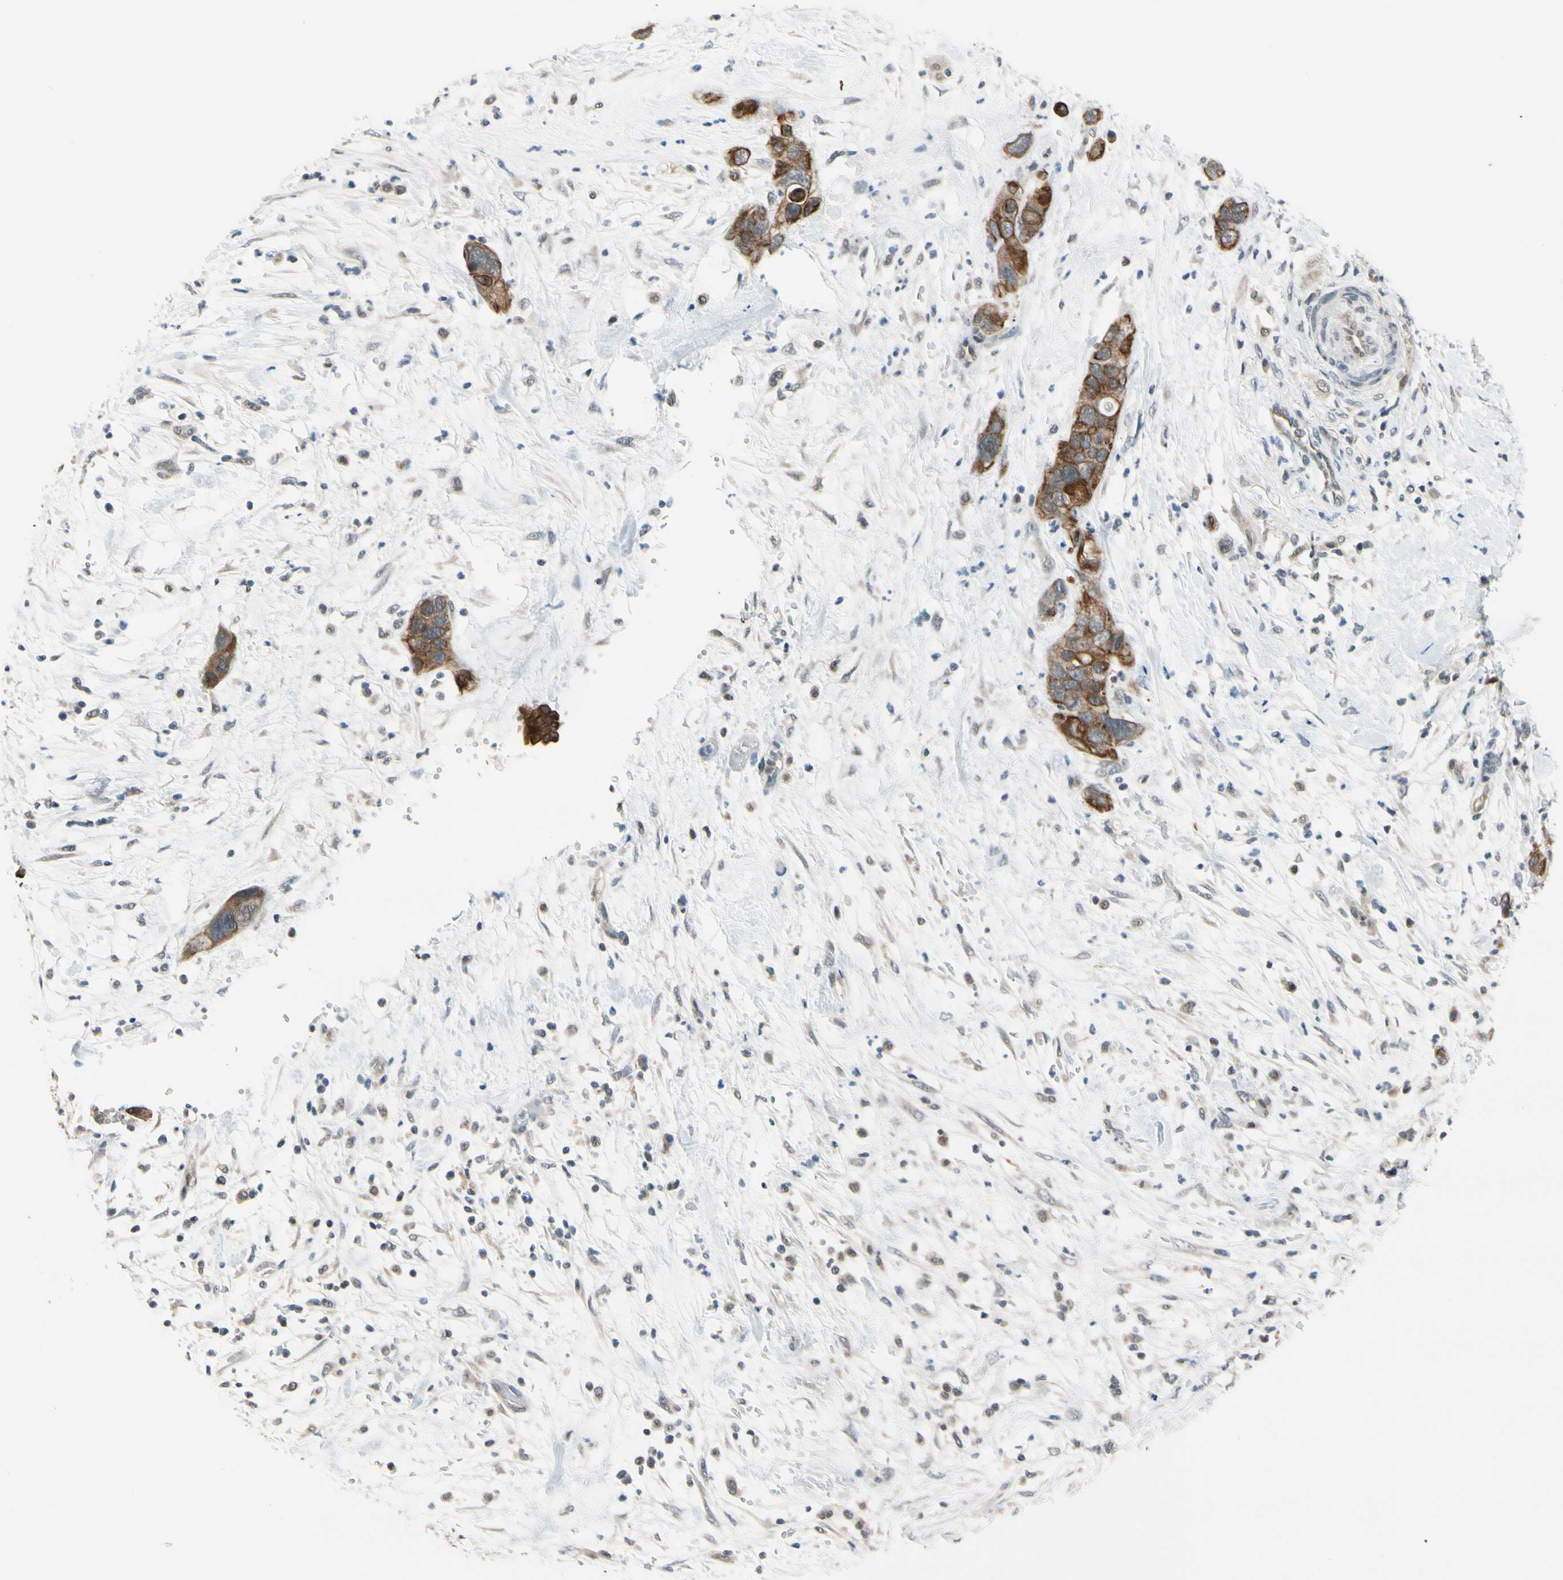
{"staining": {"intensity": "strong", "quantity": ">75%", "location": "cytoplasmic/membranous"}, "tissue": "pancreatic cancer", "cell_type": "Tumor cells", "image_type": "cancer", "snomed": [{"axis": "morphology", "description": "Adenocarcinoma, NOS"}, {"axis": "topography", "description": "Pancreas"}], "caption": "Human adenocarcinoma (pancreatic) stained for a protein (brown) displays strong cytoplasmic/membranous positive positivity in approximately >75% of tumor cells.", "gene": "TAF12", "patient": {"sex": "female", "age": 71}}